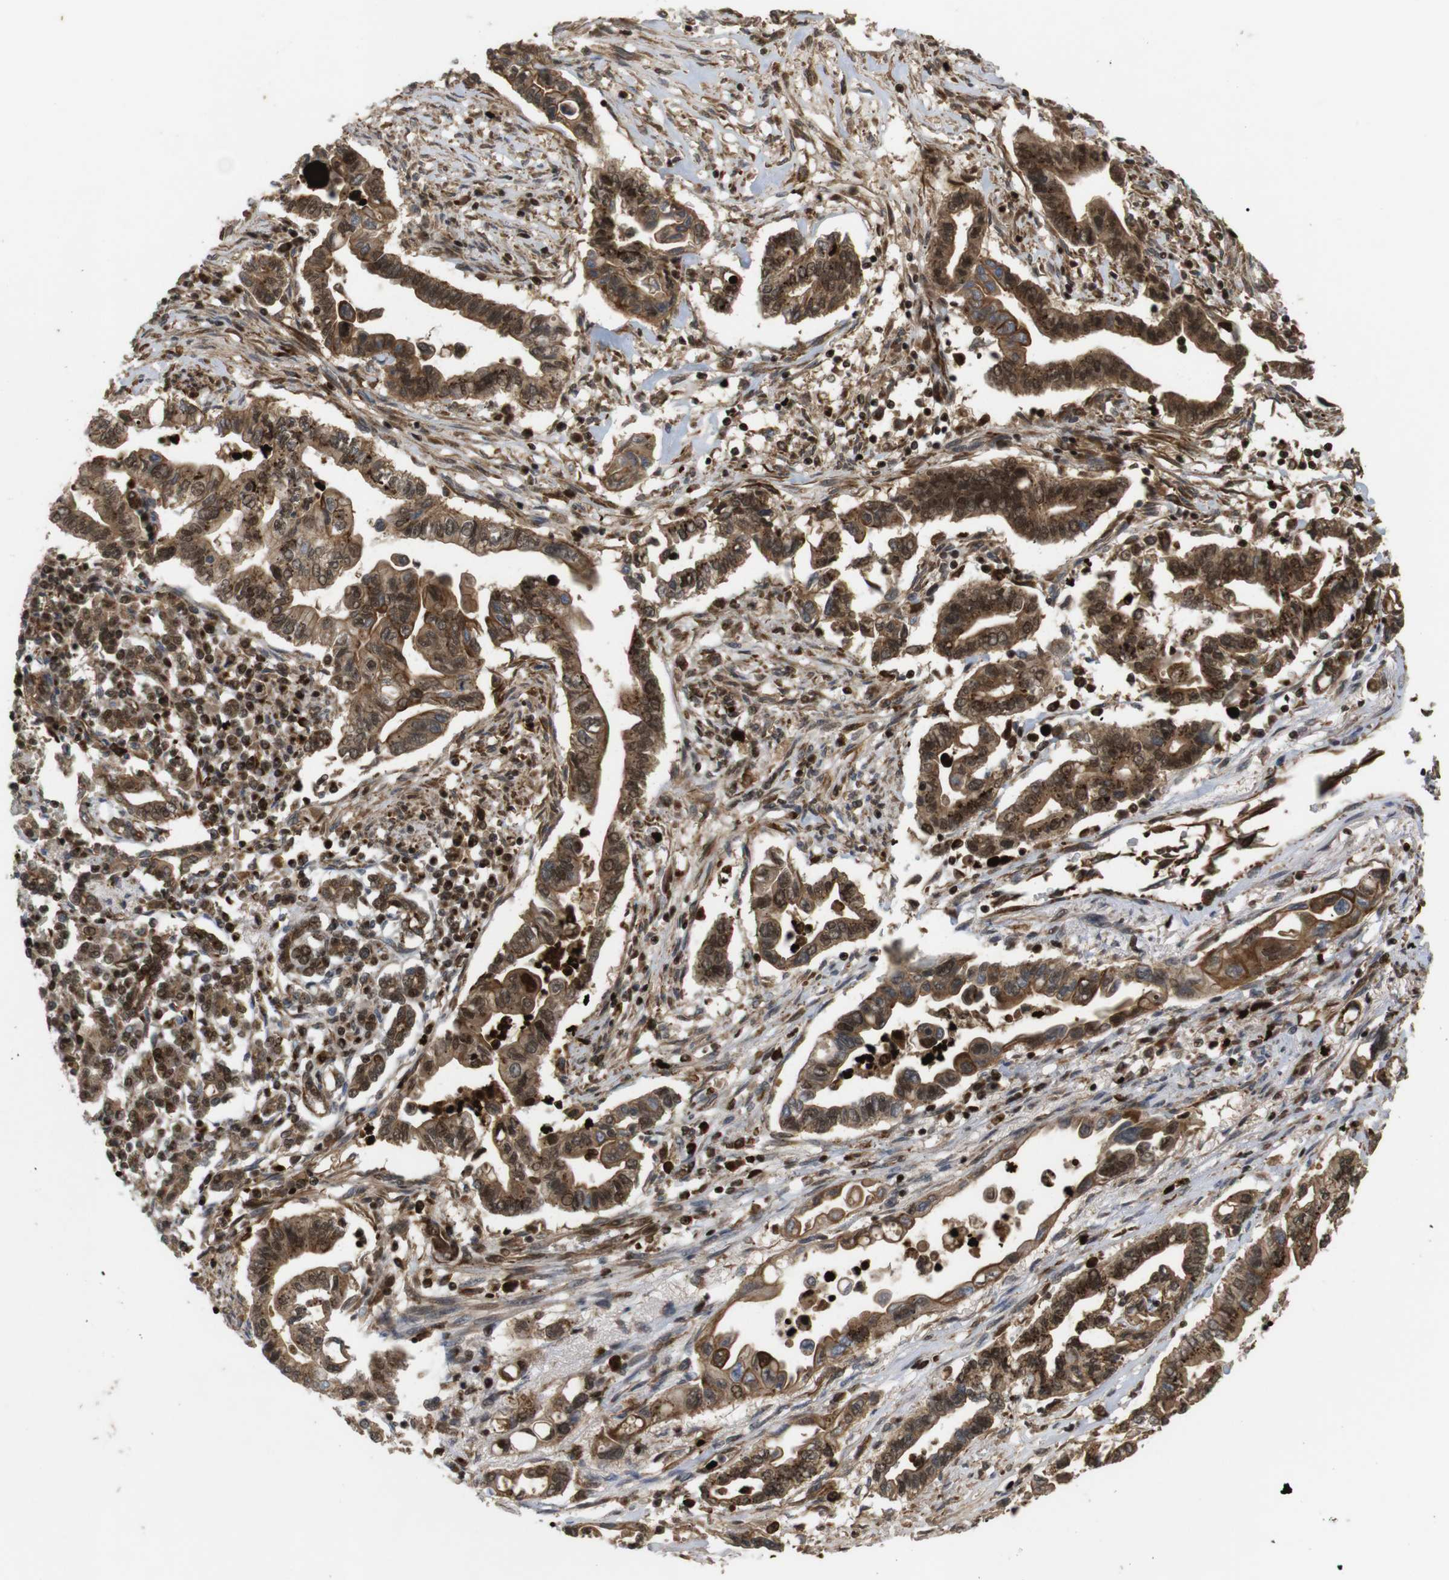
{"staining": {"intensity": "strong", "quantity": ">75%", "location": "cytoplasmic/membranous,nuclear"}, "tissue": "pancreatic cancer", "cell_type": "Tumor cells", "image_type": "cancer", "snomed": [{"axis": "morphology", "description": "Adenocarcinoma, NOS"}, {"axis": "topography", "description": "Pancreas"}], "caption": "Adenocarcinoma (pancreatic) stained with a brown dye shows strong cytoplasmic/membranous and nuclear positive positivity in about >75% of tumor cells.", "gene": "SP2", "patient": {"sex": "female", "age": 57}}